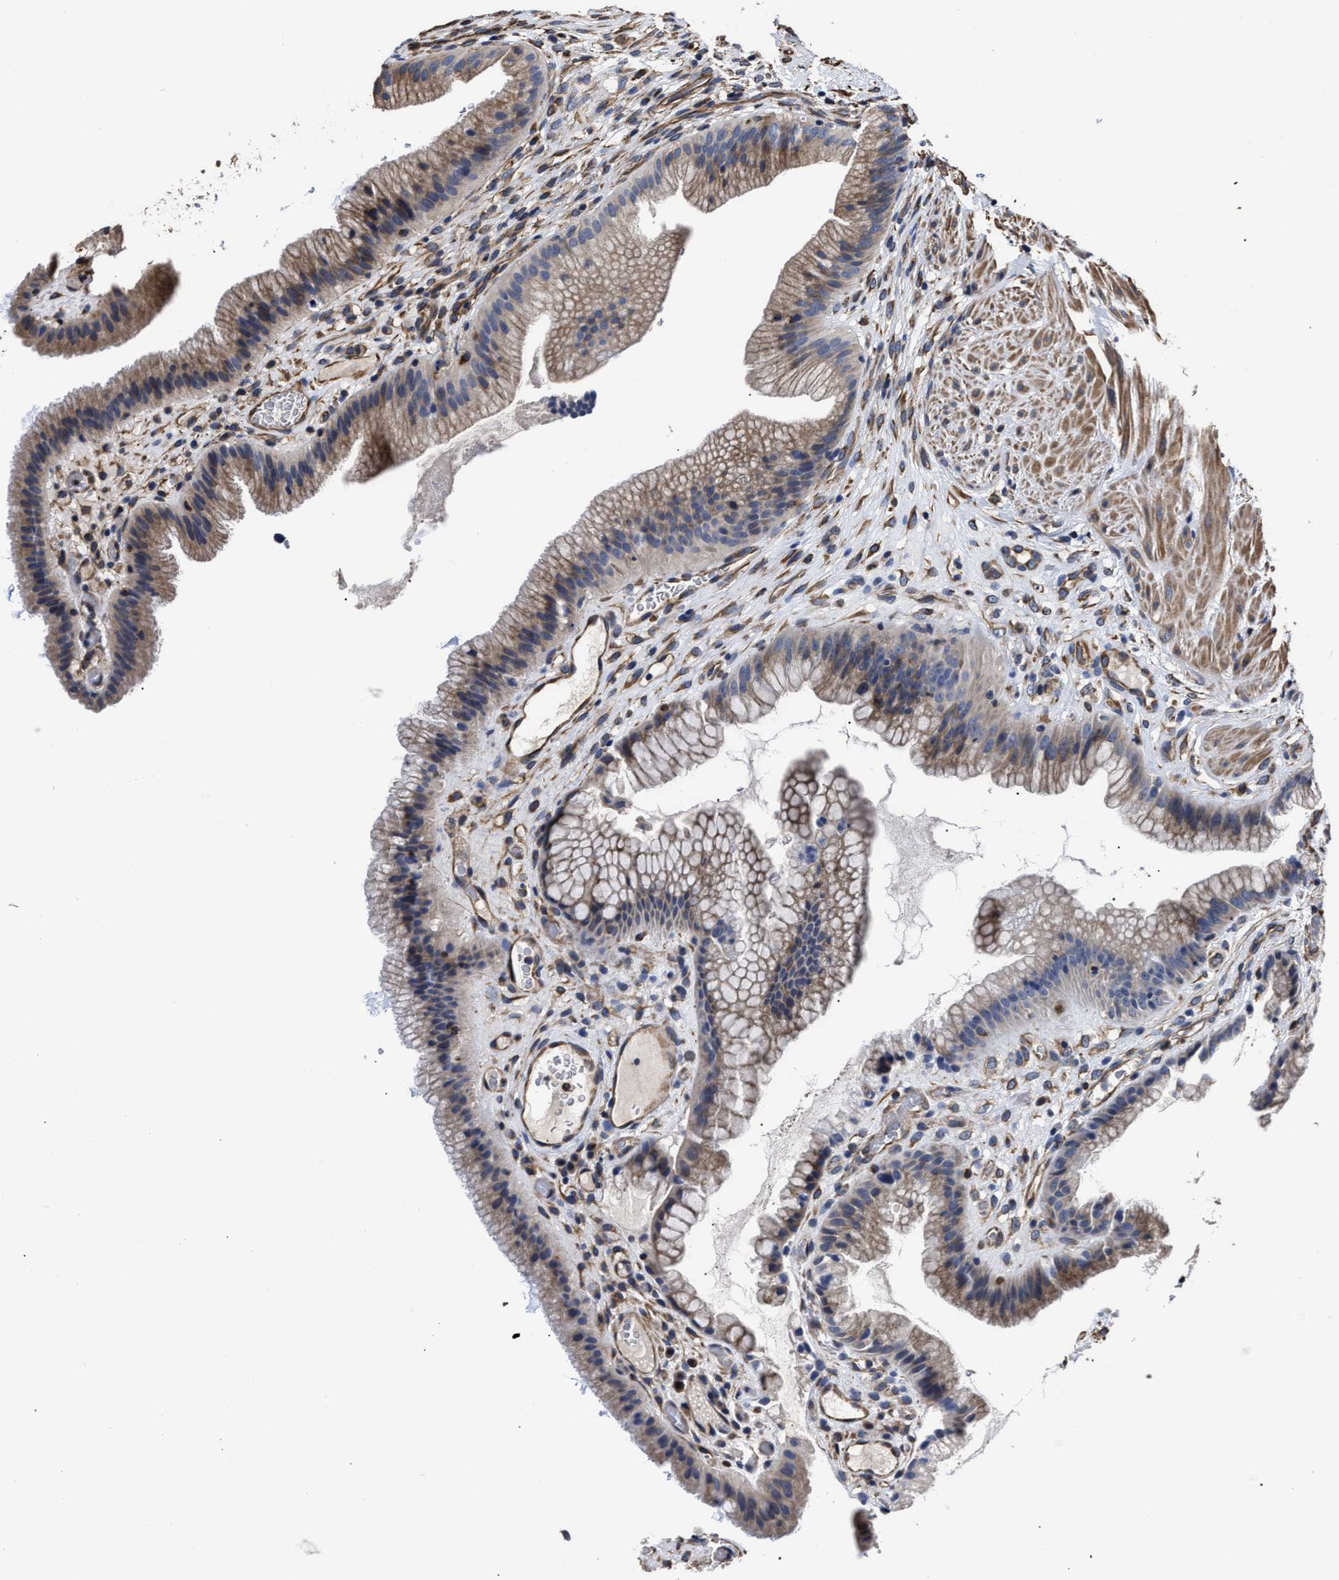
{"staining": {"intensity": "moderate", "quantity": ">75%", "location": "cytoplasmic/membranous"}, "tissue": "gallbladder", "cell_type": "Glandular cells", "image_type": "normal", "snomed": [{"axis": "morphology", "description": "Normal tissue, NOS"}, {"axis": "topography", "description": "Gallbladder"}], "caption": "Brown immunohistochemical staining in unremarkable human gallbladder displays moderate cytoplasmic/membranous expression in about >75% of glandular cells. (Stains: DAB (3,3'-diaminobenzidine) in brown, nuclei in blue, Microscopy: brightfield microscopy at high magnification).", "gene": "TSPAN33", "patient": {"sex": "male", "age": 49}}